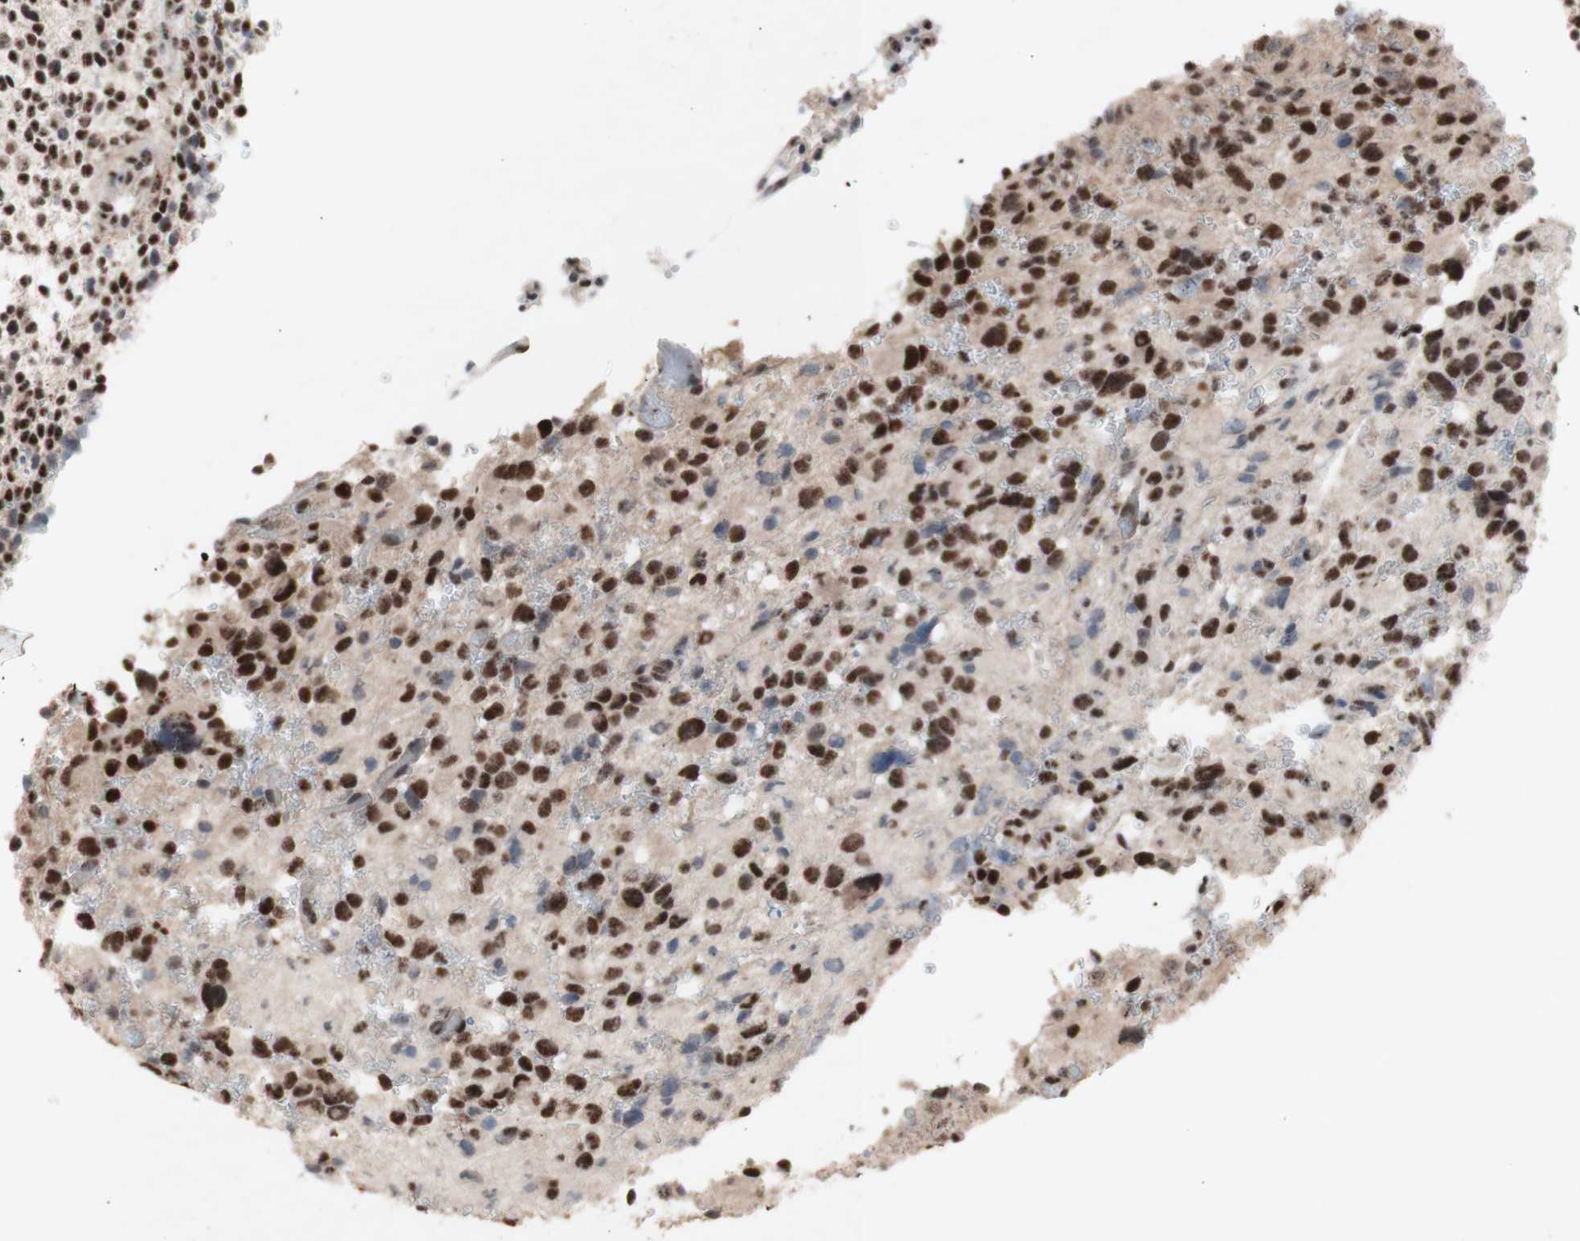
{"staining": {"intensity": "strong", "quantity": ">75%", "location": "nuclear"}, "tissue": "glioma", "cell_type": "Tumor cells", "image_type": "cancer", "snomed": [{"axis": "morphology", "description": "Glioma, malignant, High grade"}, {"axis": "topography", "description": "Brain"}], "caption": "Immunohistochemical staining of malignant glioma (high-grade) displays high levels of strong nuclear protein staining in approximately >75% of tumor cells.", "gene": "SFPQ", "patient": {"sex": "male", "age": 48}}